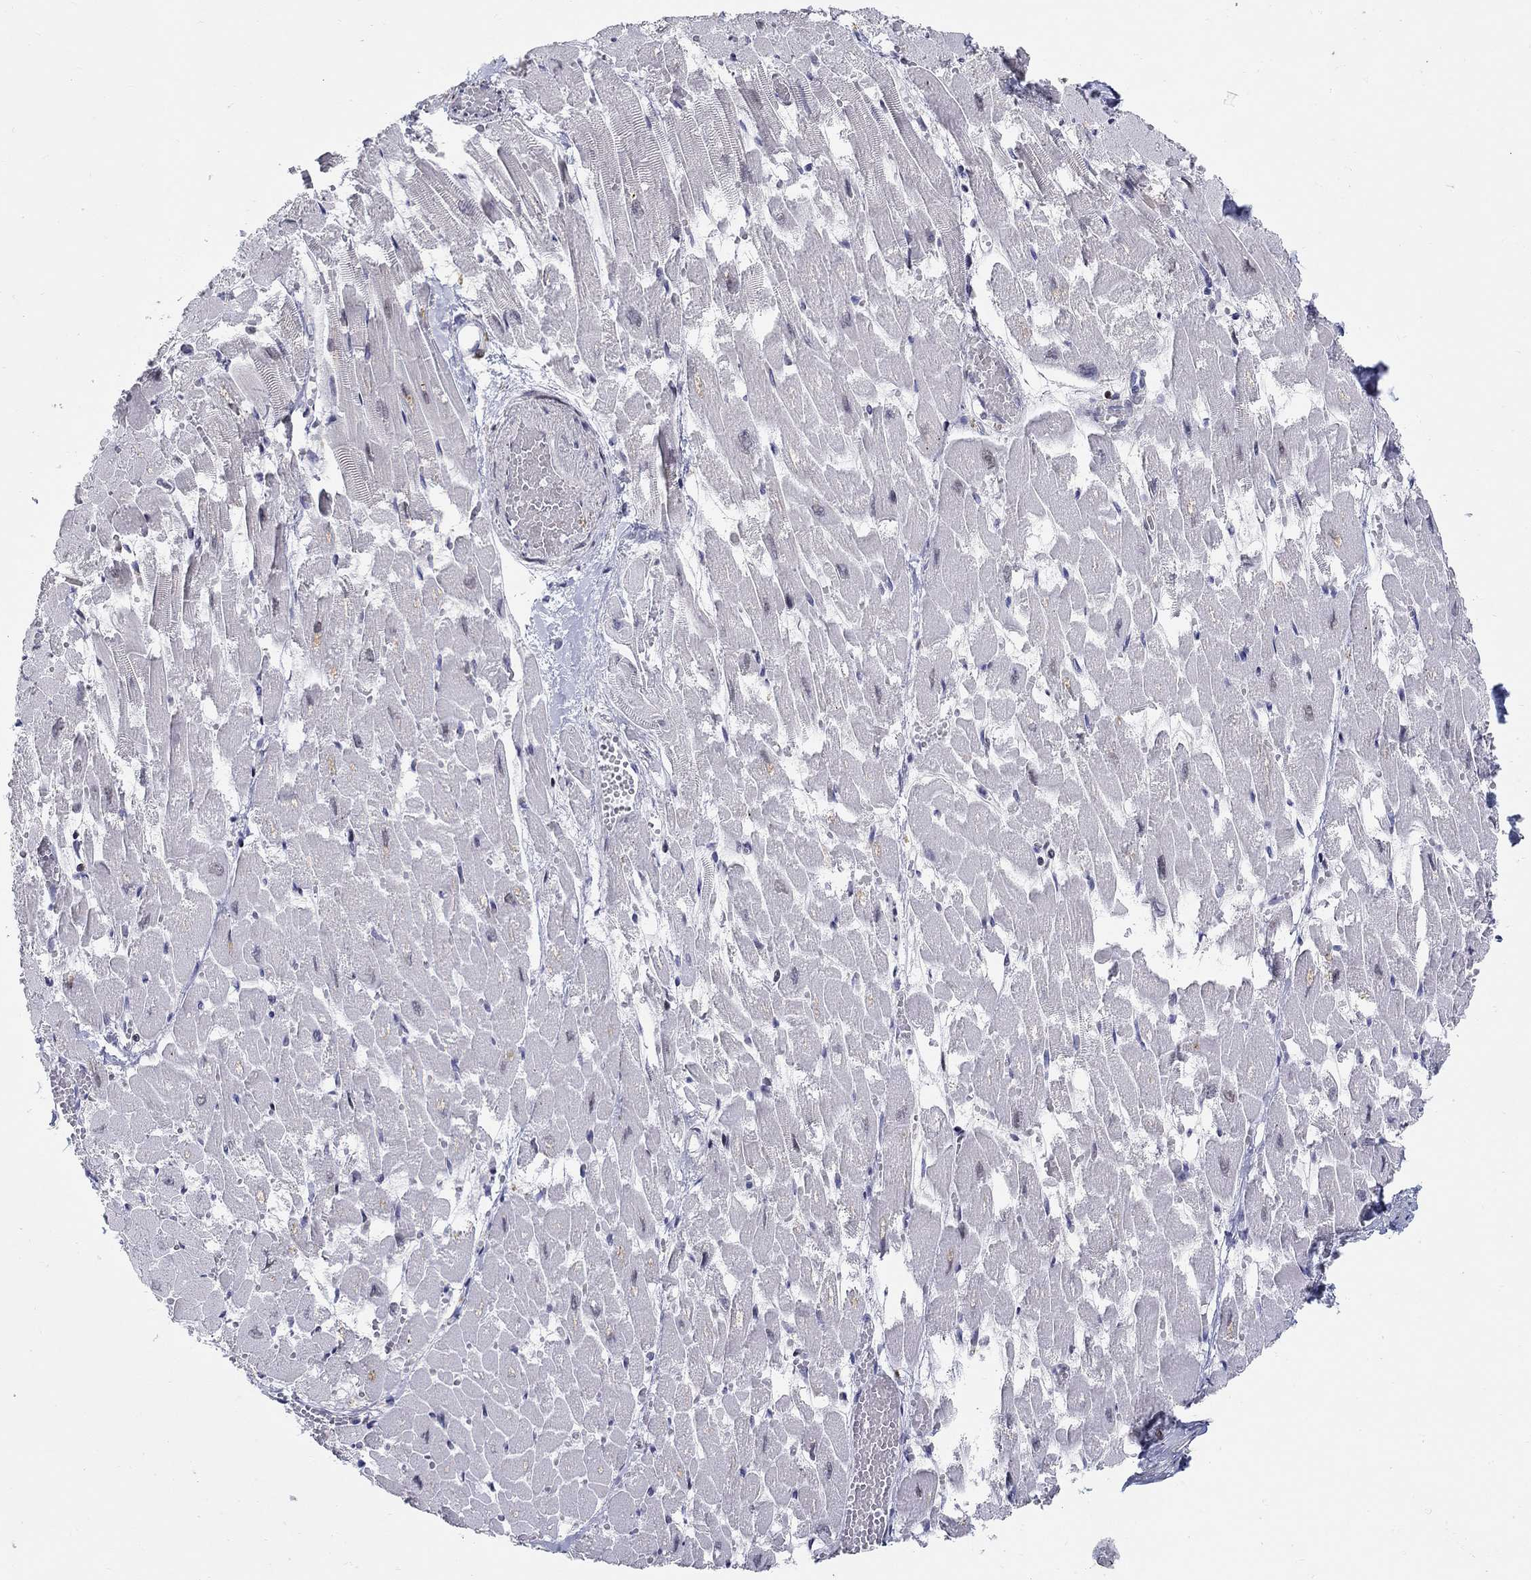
{"staining": {"intensity": "strong", "quantity": "<25%", "location": "nuclear"}, "tissue": "heart muscle", "cell_type": "Cardiomyocytes", "image_type": "normal", "snomed": [{"axis": "morphology", "description": "Normal tissue, NOS"}, {"axis": "topography", "description": "Heart"}], "caption": "IHC micrograph of benign heart muscle: human heart muscle stained using IHC demonstrates medium levels of strong protein expression localized specifically in the nuclear of cardiomyocytes, appearing as a nuclear brown color.", "gene": "RAPGEF5", "patient": {"sex": "female", "age": 52}}